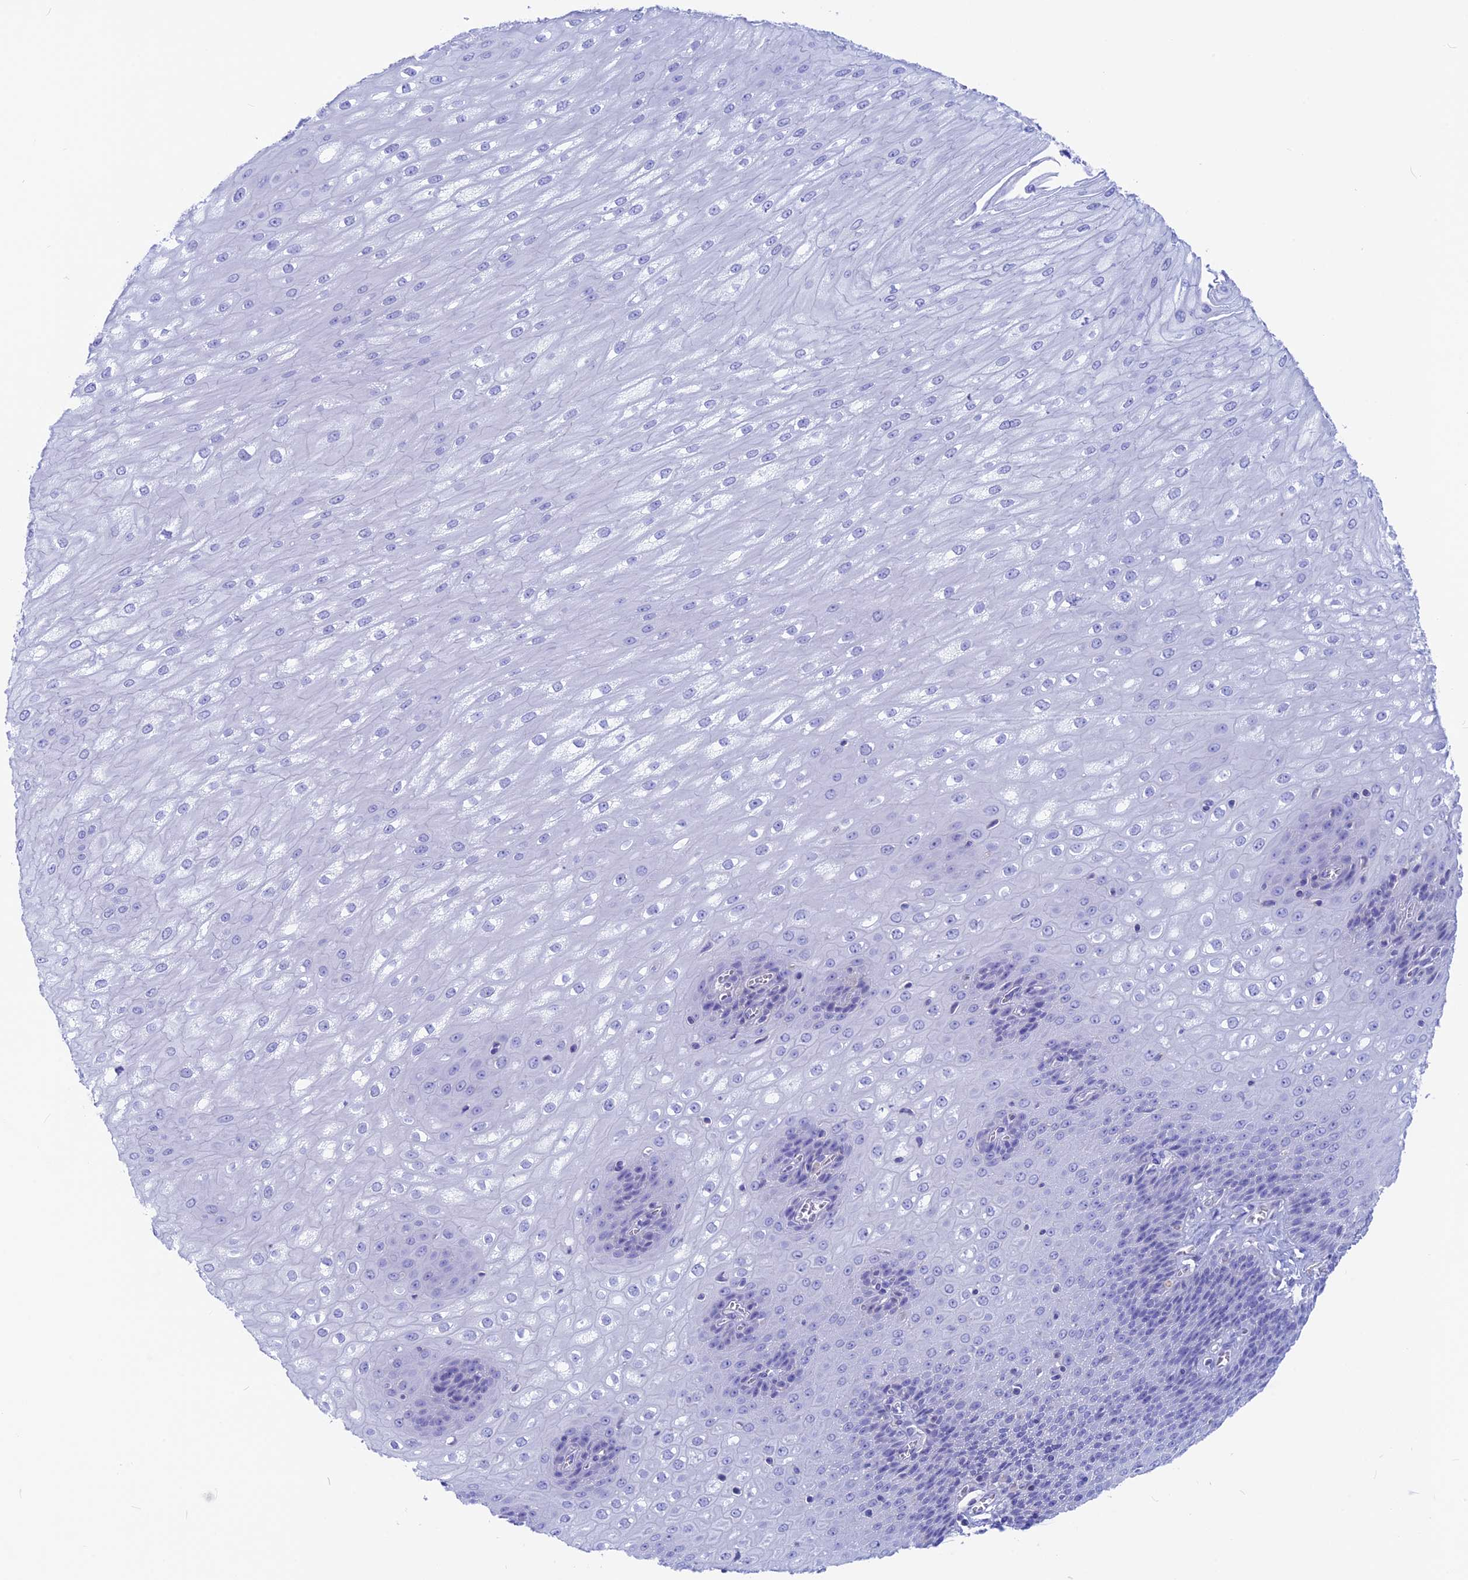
{"staining": {"intensity": "negative", "quantity": "none", "location": "none"}, "tissue": "esophagus", "cell_type": "Squamous epithelial cells", "image_type": "normal", "snomed": [{"axis": "morphology", "description": "Normal tissue, NOS"}, {"axis": "topography", "description": "Esophagus"}], "caption": "An immunohistochemistry (IHC) micrograph of unremarkable esophagus is shown. There is no staining in squamous epithelial cells of esophagus. (Stains: DAB immunohistochemistry with hematoxylin counter stain, Microscopy: brightfield microscopy at high magnification).", "gene": "GNGT2", "patient": {"sex": "male", "age": 60}}